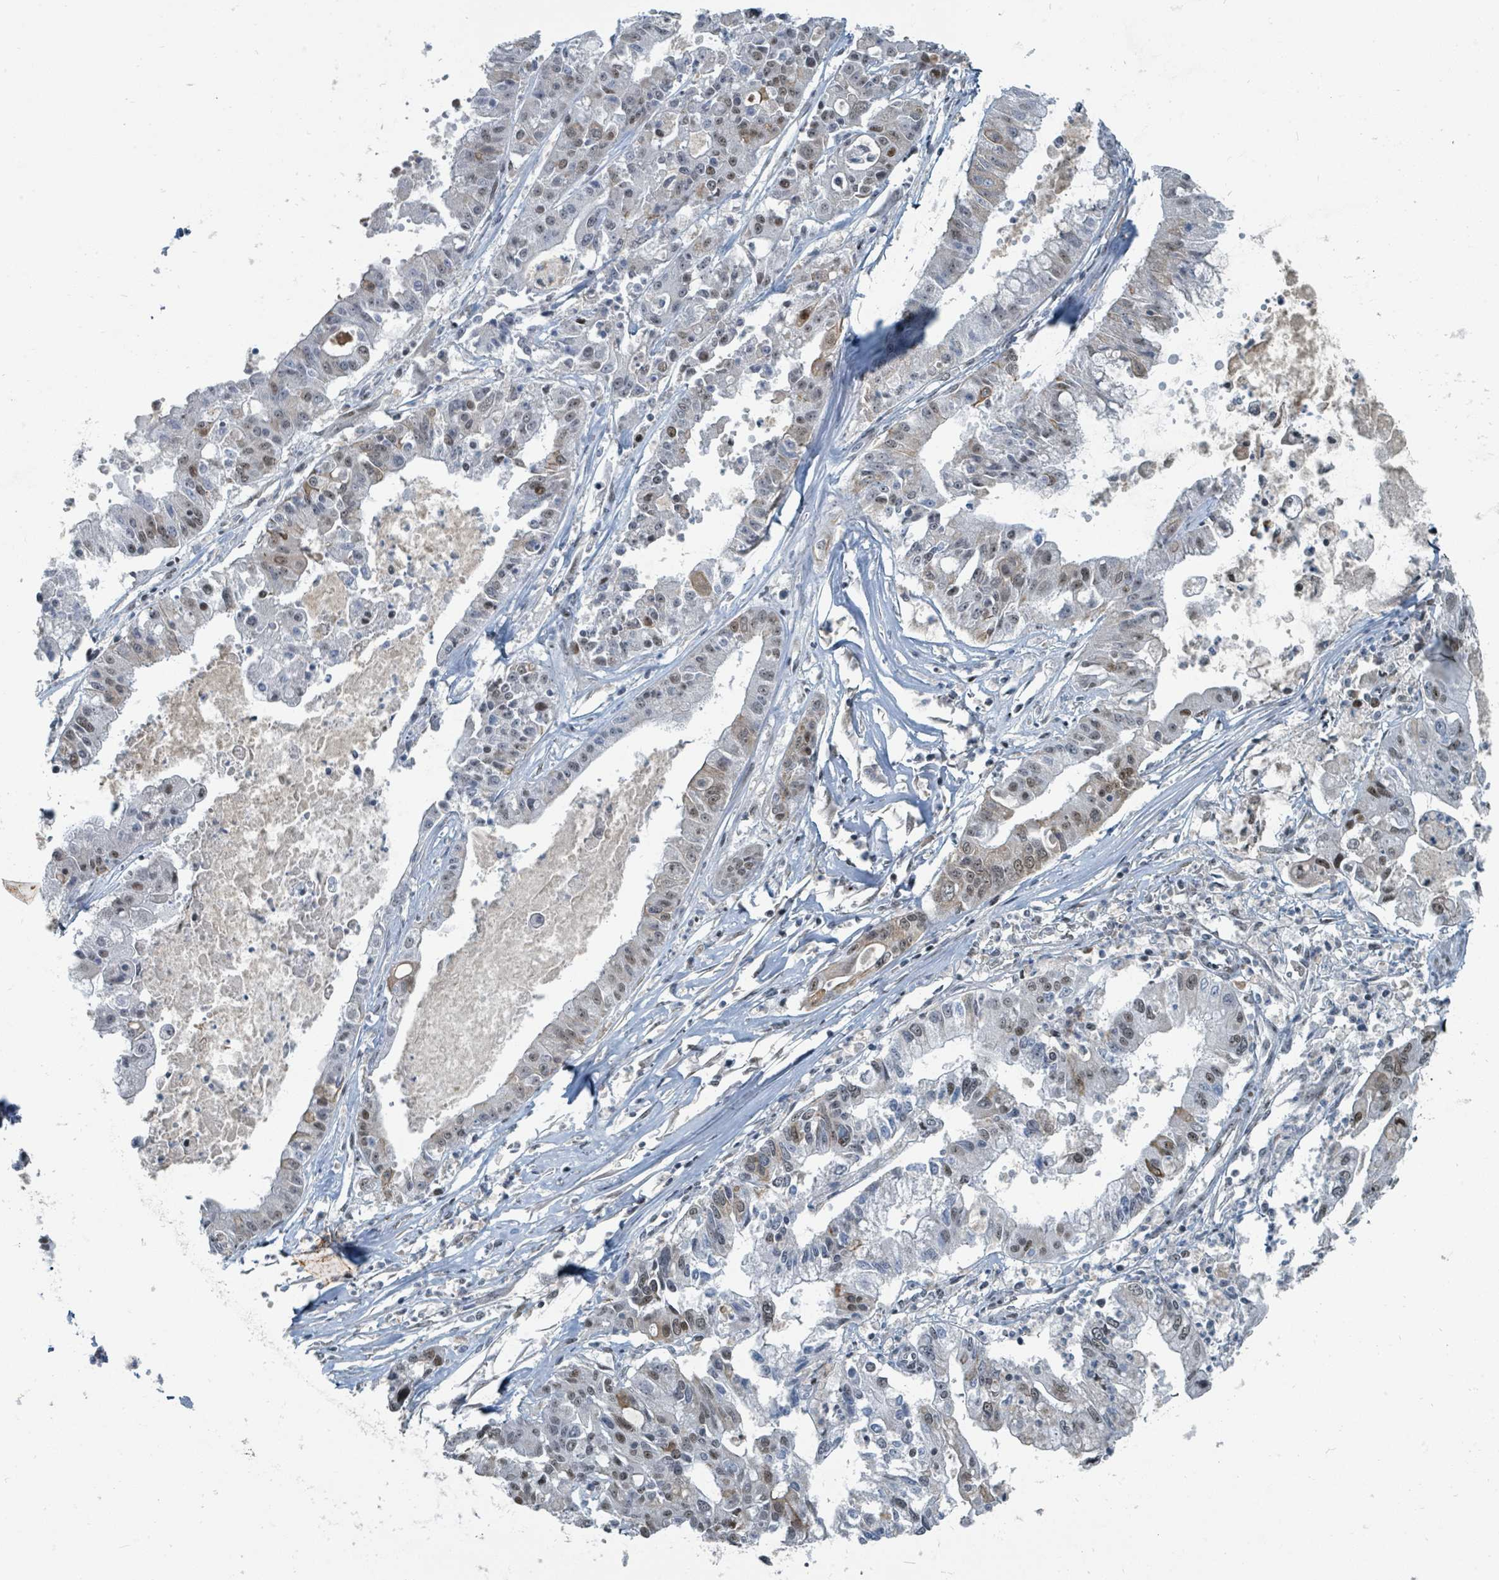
{"staining": {"intensity": "moderate", "quantity": "25%-75%", "location": "nuclear"}, "tissue": "ovarian cancer", "cell_type": "Tumor cells", "image_type": "cancer", "snomed": [{"axis": "morphology", "description": "Cystadenocarcinoma, mucinous, NOS"}, {"axis": "topography", "description": "Ovary"}], "caption": "Immunohistochemistry of mucinous cystadenocarcinoma (ovarian) reveals medium levels of moderate nuclear positivity in approximately 25%-75% of tumor cells.", "gene": "UCK1", "patient": {"sex": "female", "age": 70}}